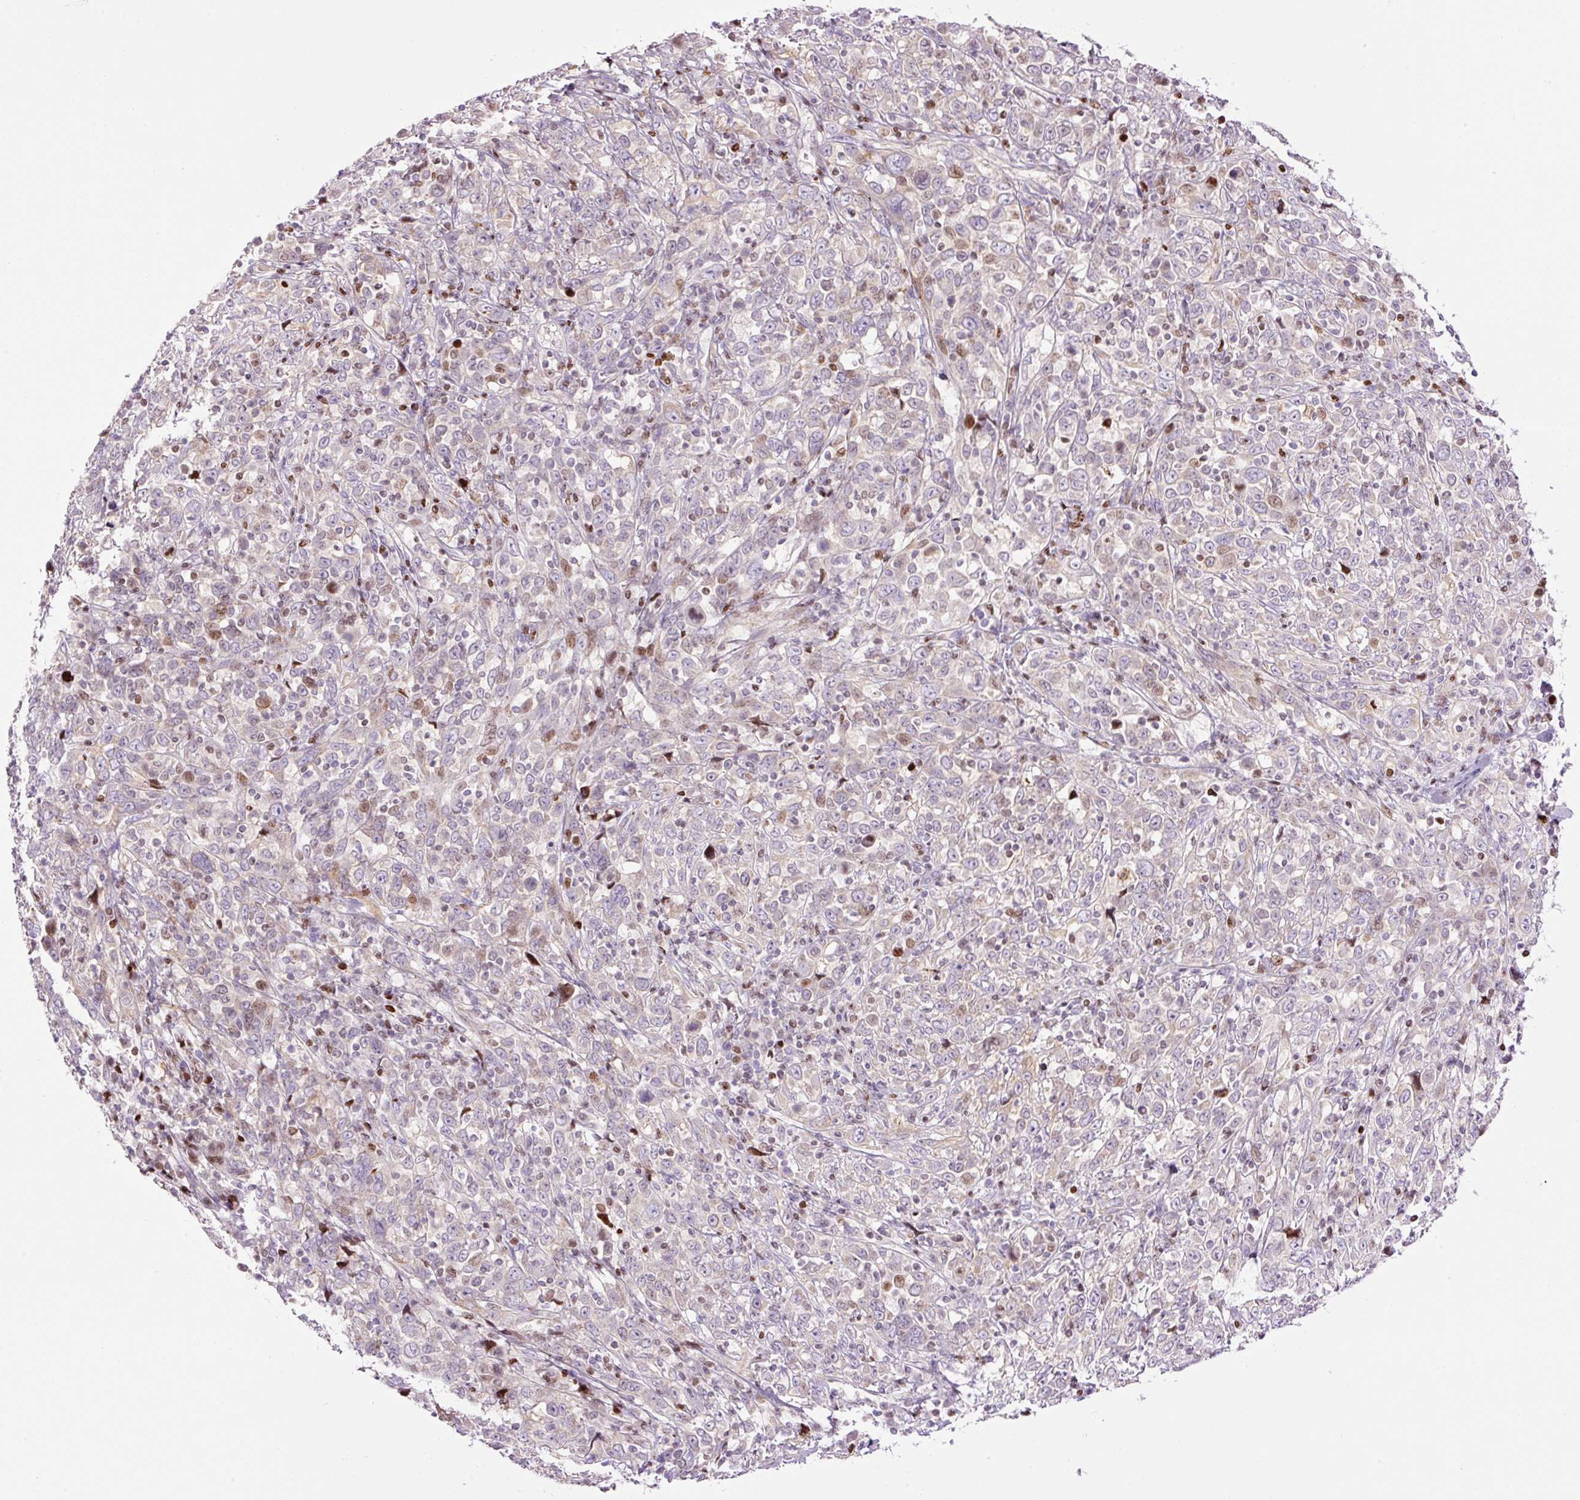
{"staining": {"intensity": "negative", "quantity": "none", "location": "none"}, "tissue": "cervical cancer", "cell_type": "Tumor cells", "image_type": "cancer", "snomed": [{"axis": "morphology", "description": "Squamous cell carcinoma, NOS"}, {"axis": "topography", "description": "Cervix"}], "caption": "Human cervical squamous cell carcinoma stained for a protein using immunohistochemistry (IHC) exhibits no positivity in tumor cells.", "gene": "TMEM8B", "patient": {"sex": "female", "age": 46}}